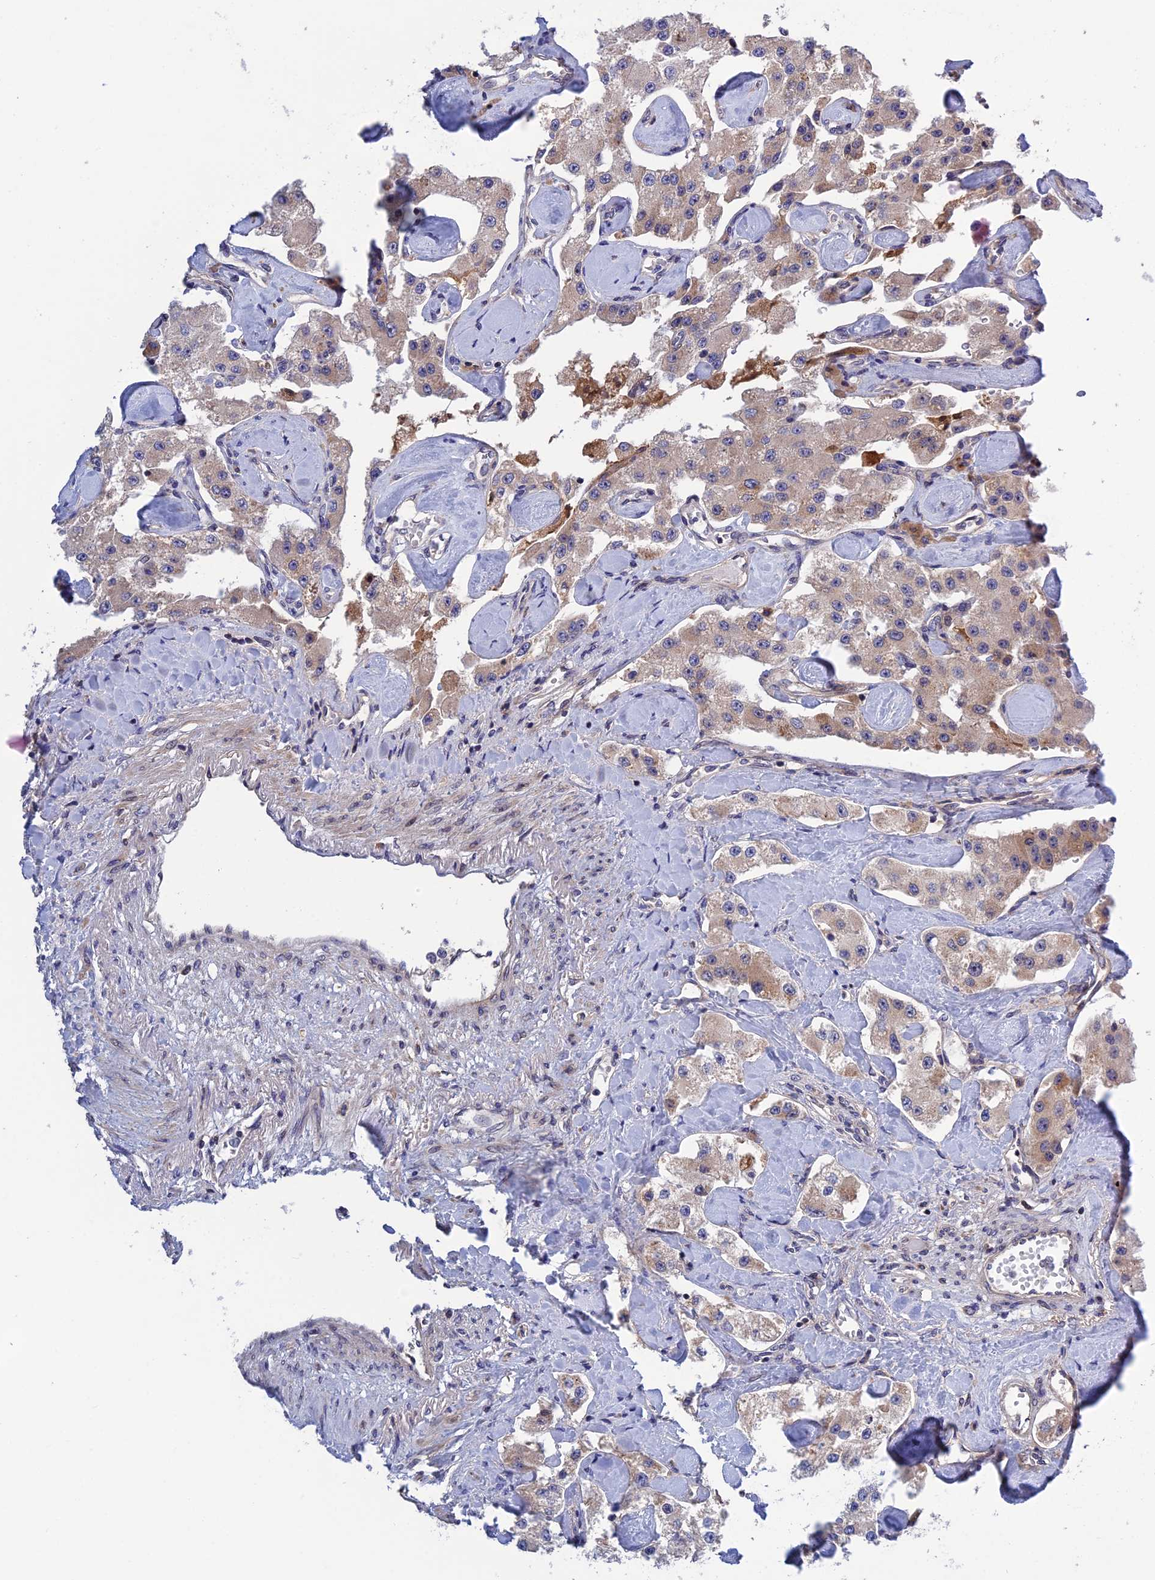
{"staining": {"intensity": "weak", "quantity": "<25%", "location": "cytoplasmic/membranous"}, "tissue": "carcinoid", "cell_type": "Tumor cells", "image_type": "cancer", "snomed": [{"axis": "morphology", "description": "Carcinoid, malignant, NOS"}, {"axis": "topography", "description": "Pancreas"}], "caption": "This is a image of immunohistochemistry staining of carcinoid (malignant), which shows no expression in tumor cells. (DAB (3,3'-diaminobenzidine) IHC visualized using brightfield microscopy, high magnification).", "gene": "CRACD", "patient": {"sex": "male", "age": 41}}